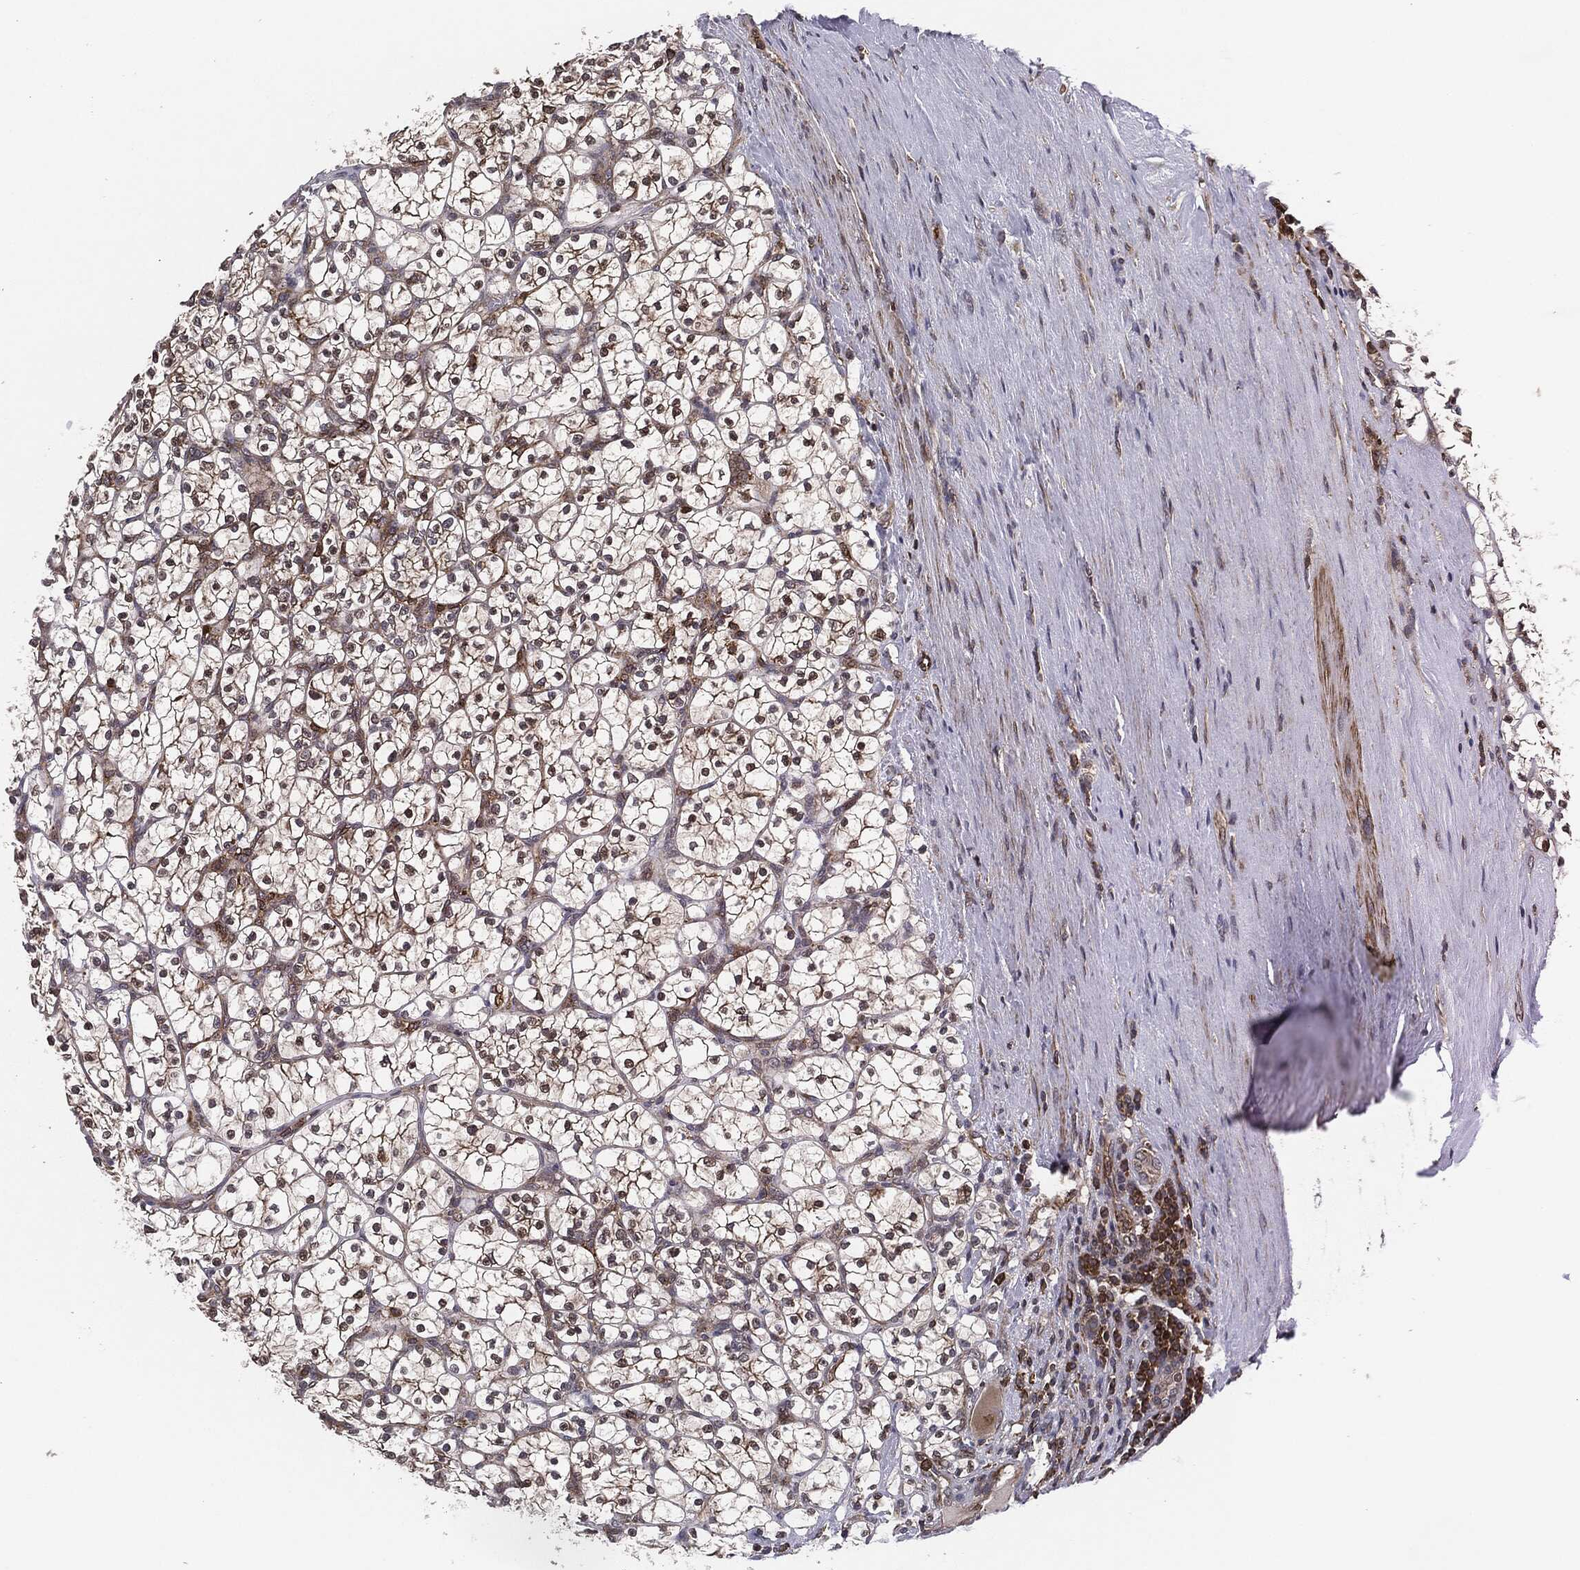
{"staining": {"intensity": "moderate", "quantity": "25%-75%", "location": "cytoplasmic/membranous"}, "tissue": "renal cancer", "cell_type": "Tumor cells", "image_type": "cancer", "snomed": [{"axis": "morphology", "description": "Adenocarcinoma, NOS"}, {"axis": "topography", "description": "Kidney"}], "caption": "Immunohistochemistry (IHC) (DAB) staining of human renal cancer (adenocarcinoma) demonstrates moderate cytoplasmic/membranous protein positivity in approximately 25%-75% of tumor cells. Using DAB (brown) and hematoxylin (blue) stains, captured at high magnification using brightfield microscopy.", "gene": "UBR1", "patient": {"sex": "female", "age": 89}}